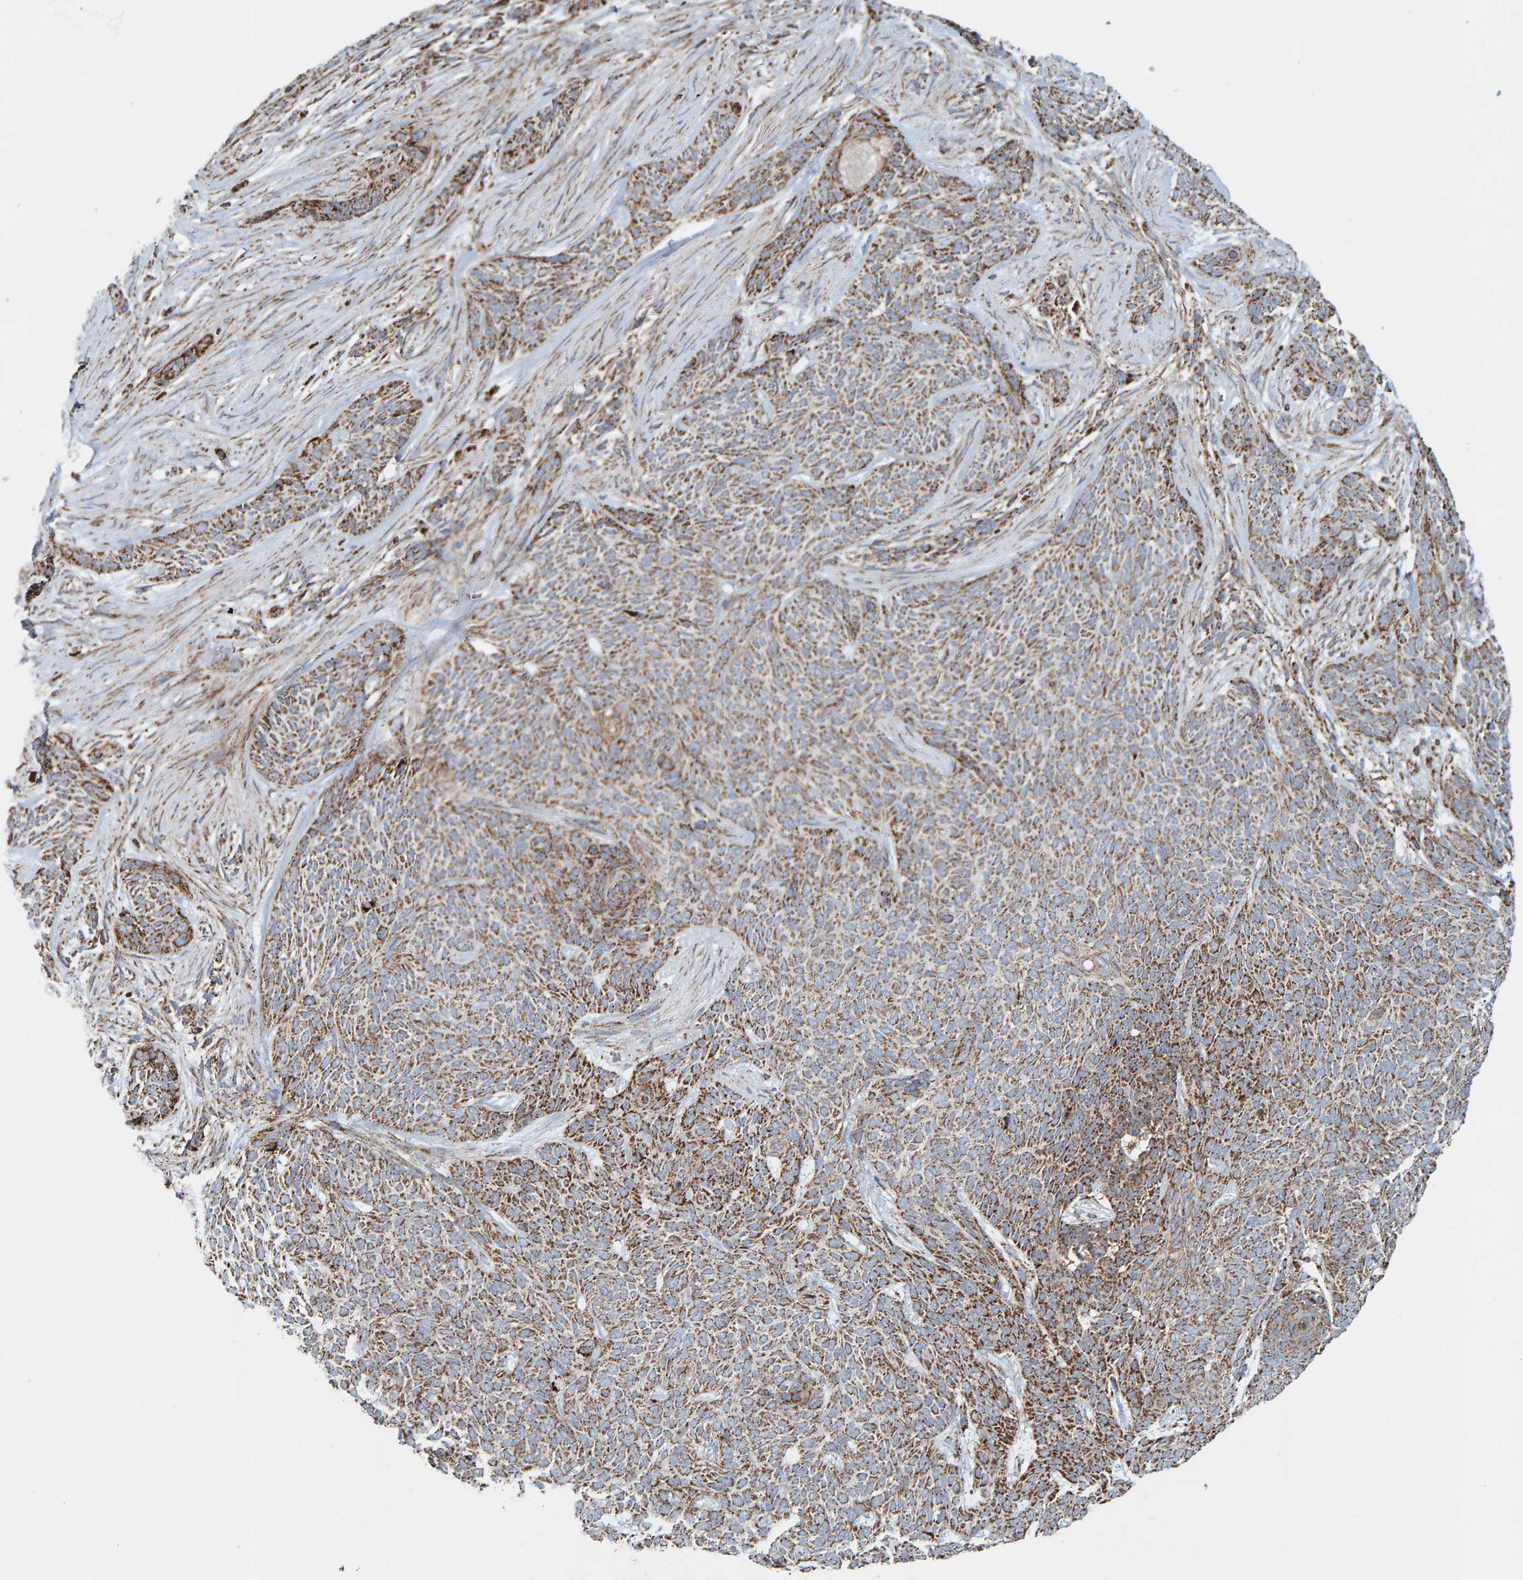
{"staining": {"intensity": "moderate", "quantity": "25%-75%", "location": "cytoplasmic/membranous"}, "tissue": "skin cancer", "cell_type": "Tumor cells", "image_type": "cancer", "snomed": [{"axis": "morphology", "description": "Basal cell carcinoma"}, {"axis": "topography", "description": "Skin"}], "caption": "Skin cancer (basal cell carcinoma) stained for a protein reveals moderate cytoplasmic/membranous positivity in tumor cells.", "gene": "MRPL45", "patient": {"sex": "female", "age": 59}}